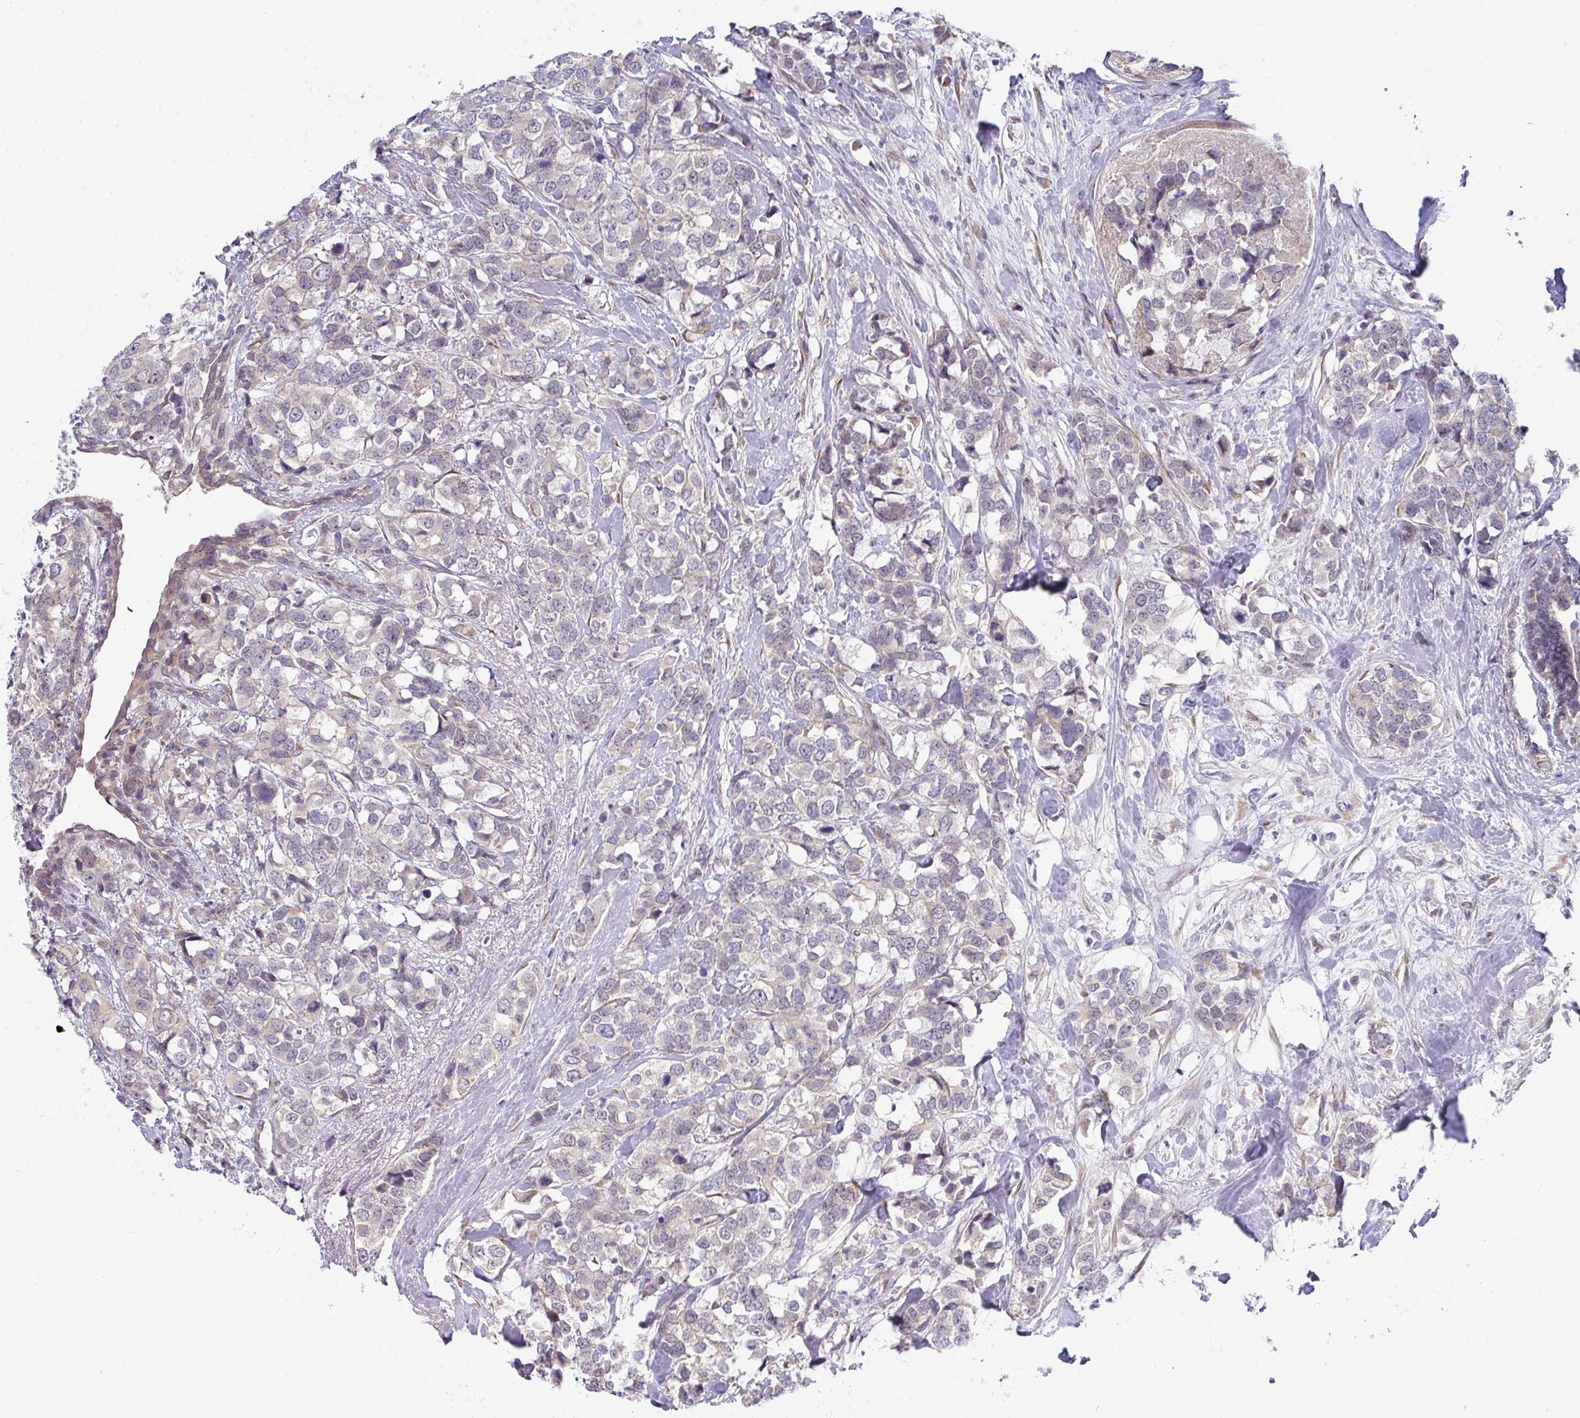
{"staining": {"intensity": "negative", "quantity": "none", "location": "none"}, "tissue": "breast cancer", "cell_type": "Tumor cells", "image_type": "cancer", "snomed": [{"axis": "morphology", "description": "Lobular carcinoma"}, {"axis": "topography", "description": "Breast"}], "caption": "IHC micrograph of human breast cancer (lobular carcinoma) stained for a protein (brown), which shows no staining in tumor cells. (DAB IHC with hematoxylin counter stain).", "gene": "TMED5", "patient": {"sex": "female", "age": 59}}